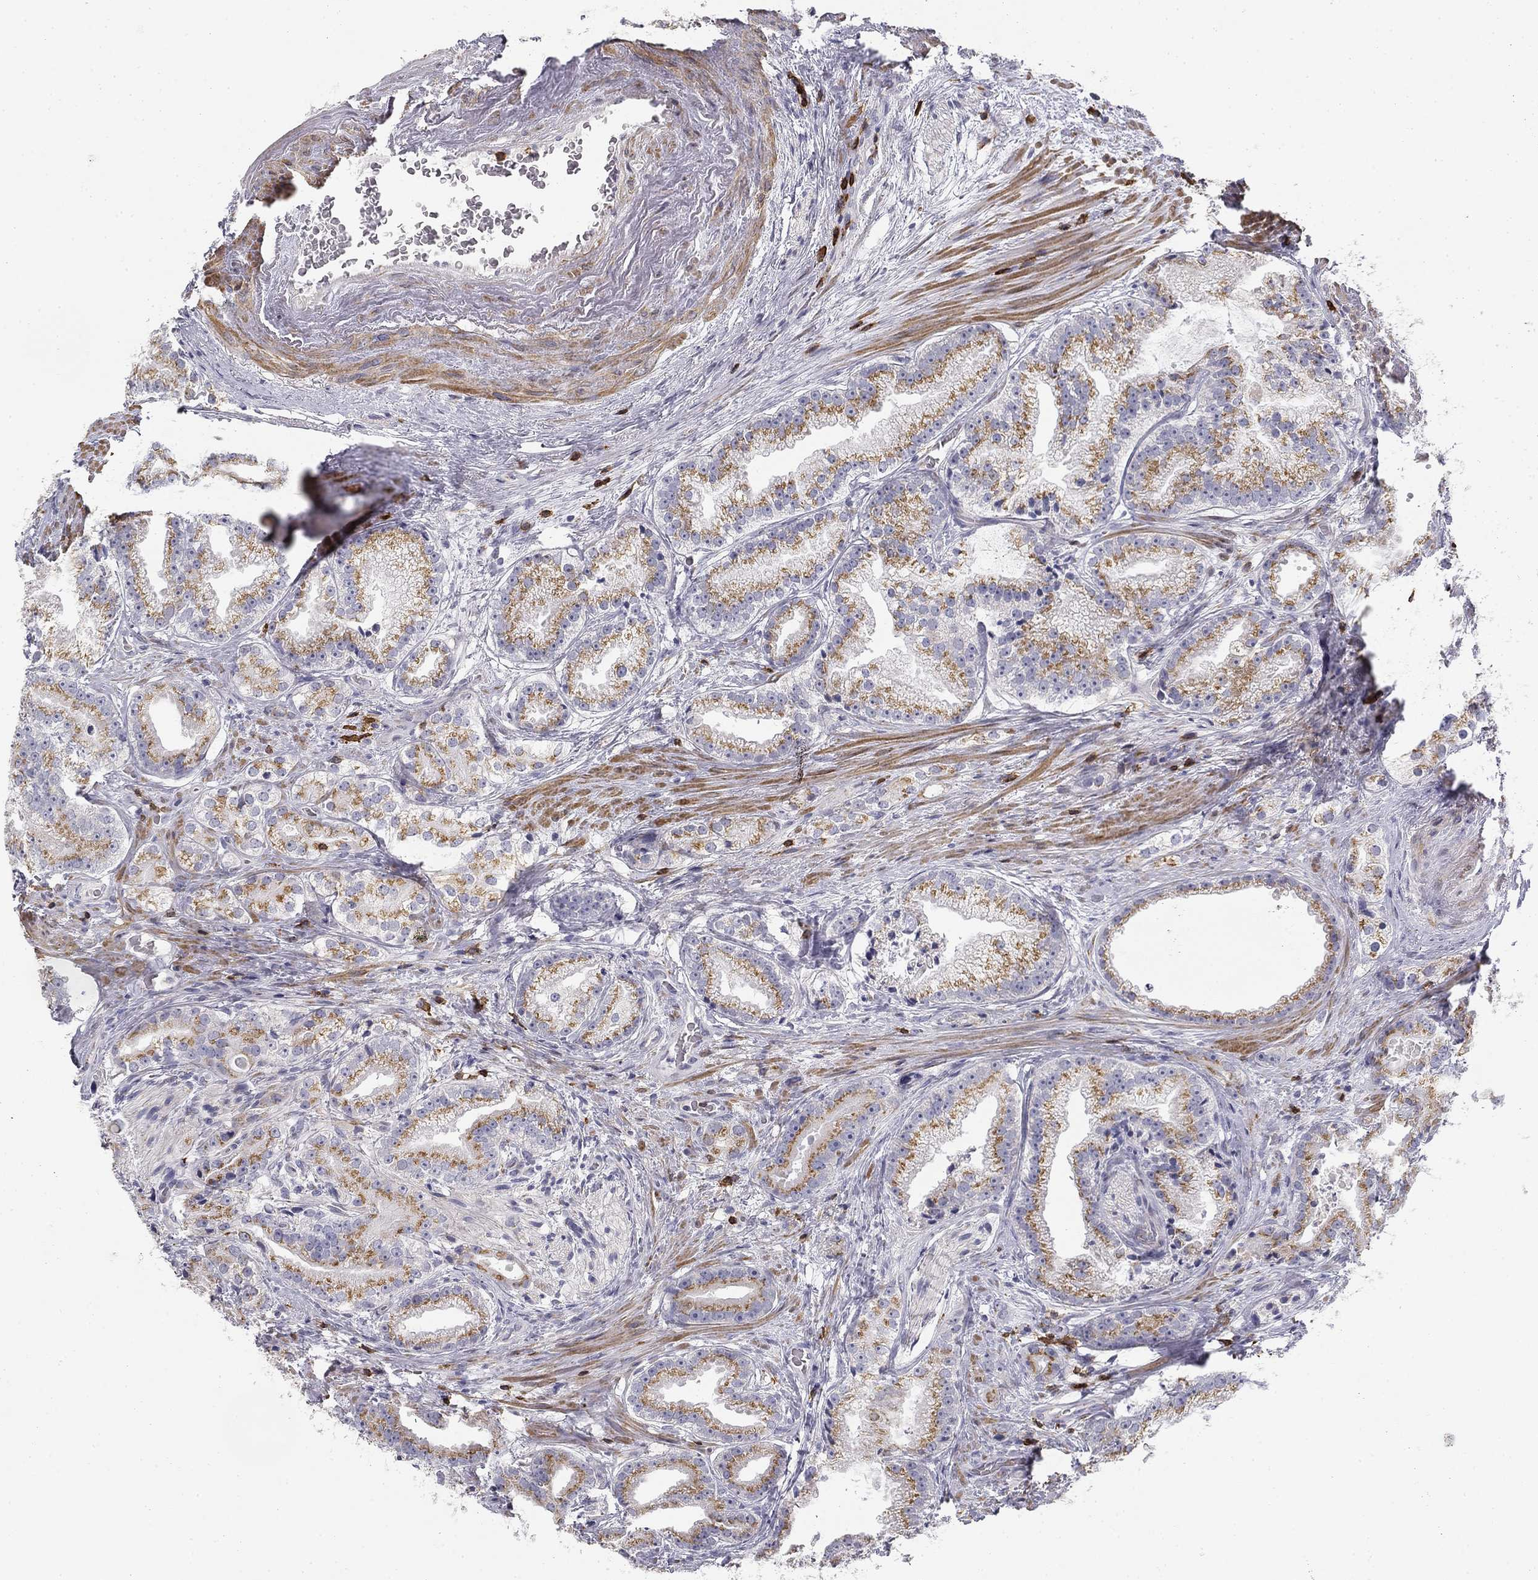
{"staining": {"intensity": "moderate", "quantity": "25%-75%", "location": "cytoplasmic/membranous"}, "tissue": "prostate cancer", "cell_type": "Tumor cells", "image_type": "cancer", "snomed": [{"axis": "morphology", "description": "Adenocarcinoma, NOS"}, {"axis": "morphology", "description": "Adenocarcinoma, High grade"}, {"axis": "topography", "description": "Prostate"}], "caption": "This micrograph shows immunohistochemistry (IHC) staining of human prostate cancer (high-grade adenocarcinoma), with medium moderate cytoplasmic/membranous positivity in about 25%-75% of tumor cells.", "gene": "TRAT1", "patient": {"sex": "male", "age": 64}}